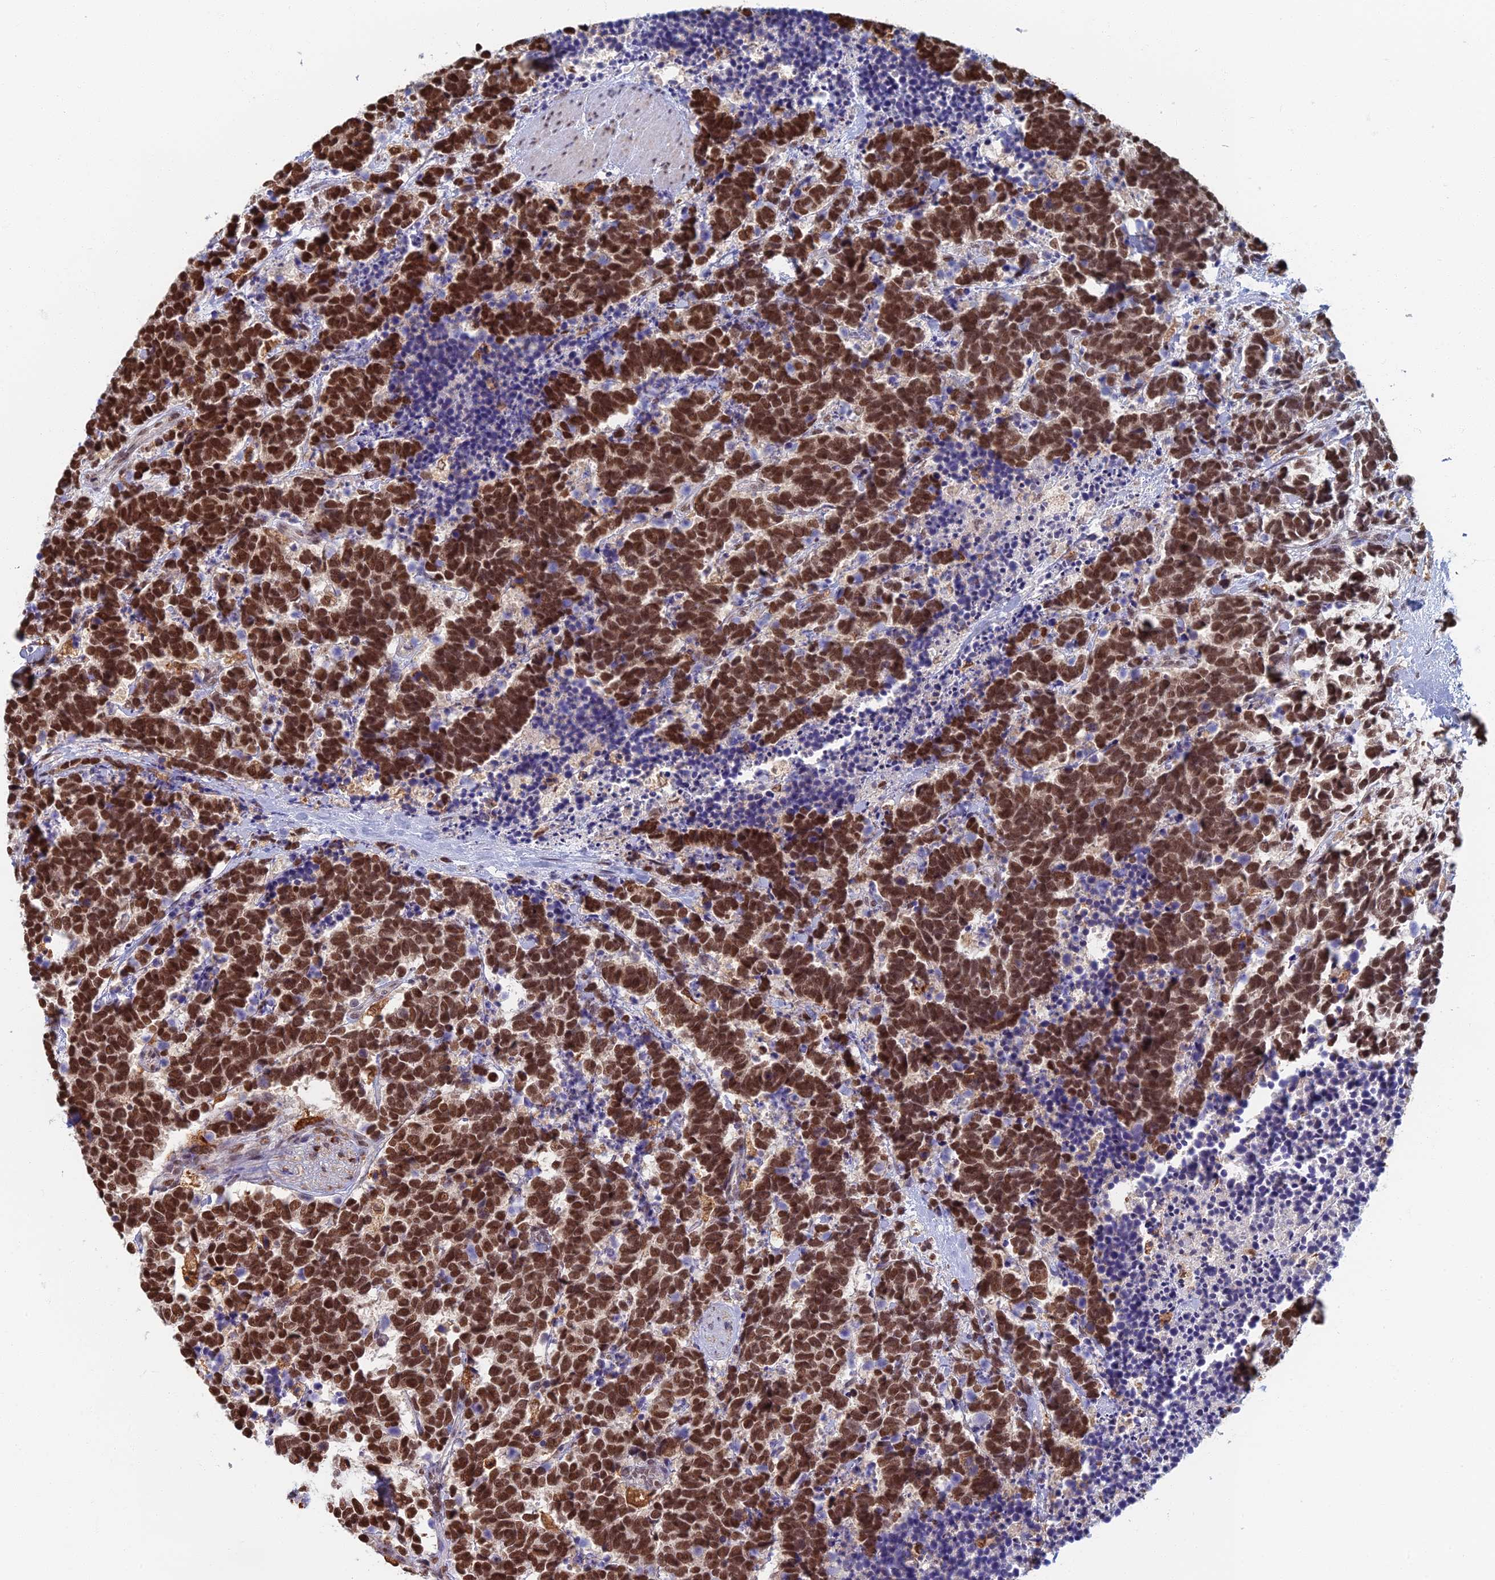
{"staining": {"intensity": "strong", "quantity": ">75%", "location": "nuclear"}, "tissue": "carcinoid", "cell_type": "Tumor cells", "image_type": "cancer", "snomed": [{"axis": "morphology", "description": "Carcinoma, NOS"}, {"axis": "morphology", "description": "Carcinoid, malignant, NOS"}, {"axis": "topography", "description": "Prostate"}], "caption": "Protein expression analysis of carcinoid demonstrates strong nuclear expression in approximately >75% of tumor cells. (DAB = brown stain, brightfield microscopy at high magnification).", "gene": "GPATCH1", "patient": {"sex": "male", "age": 57}}